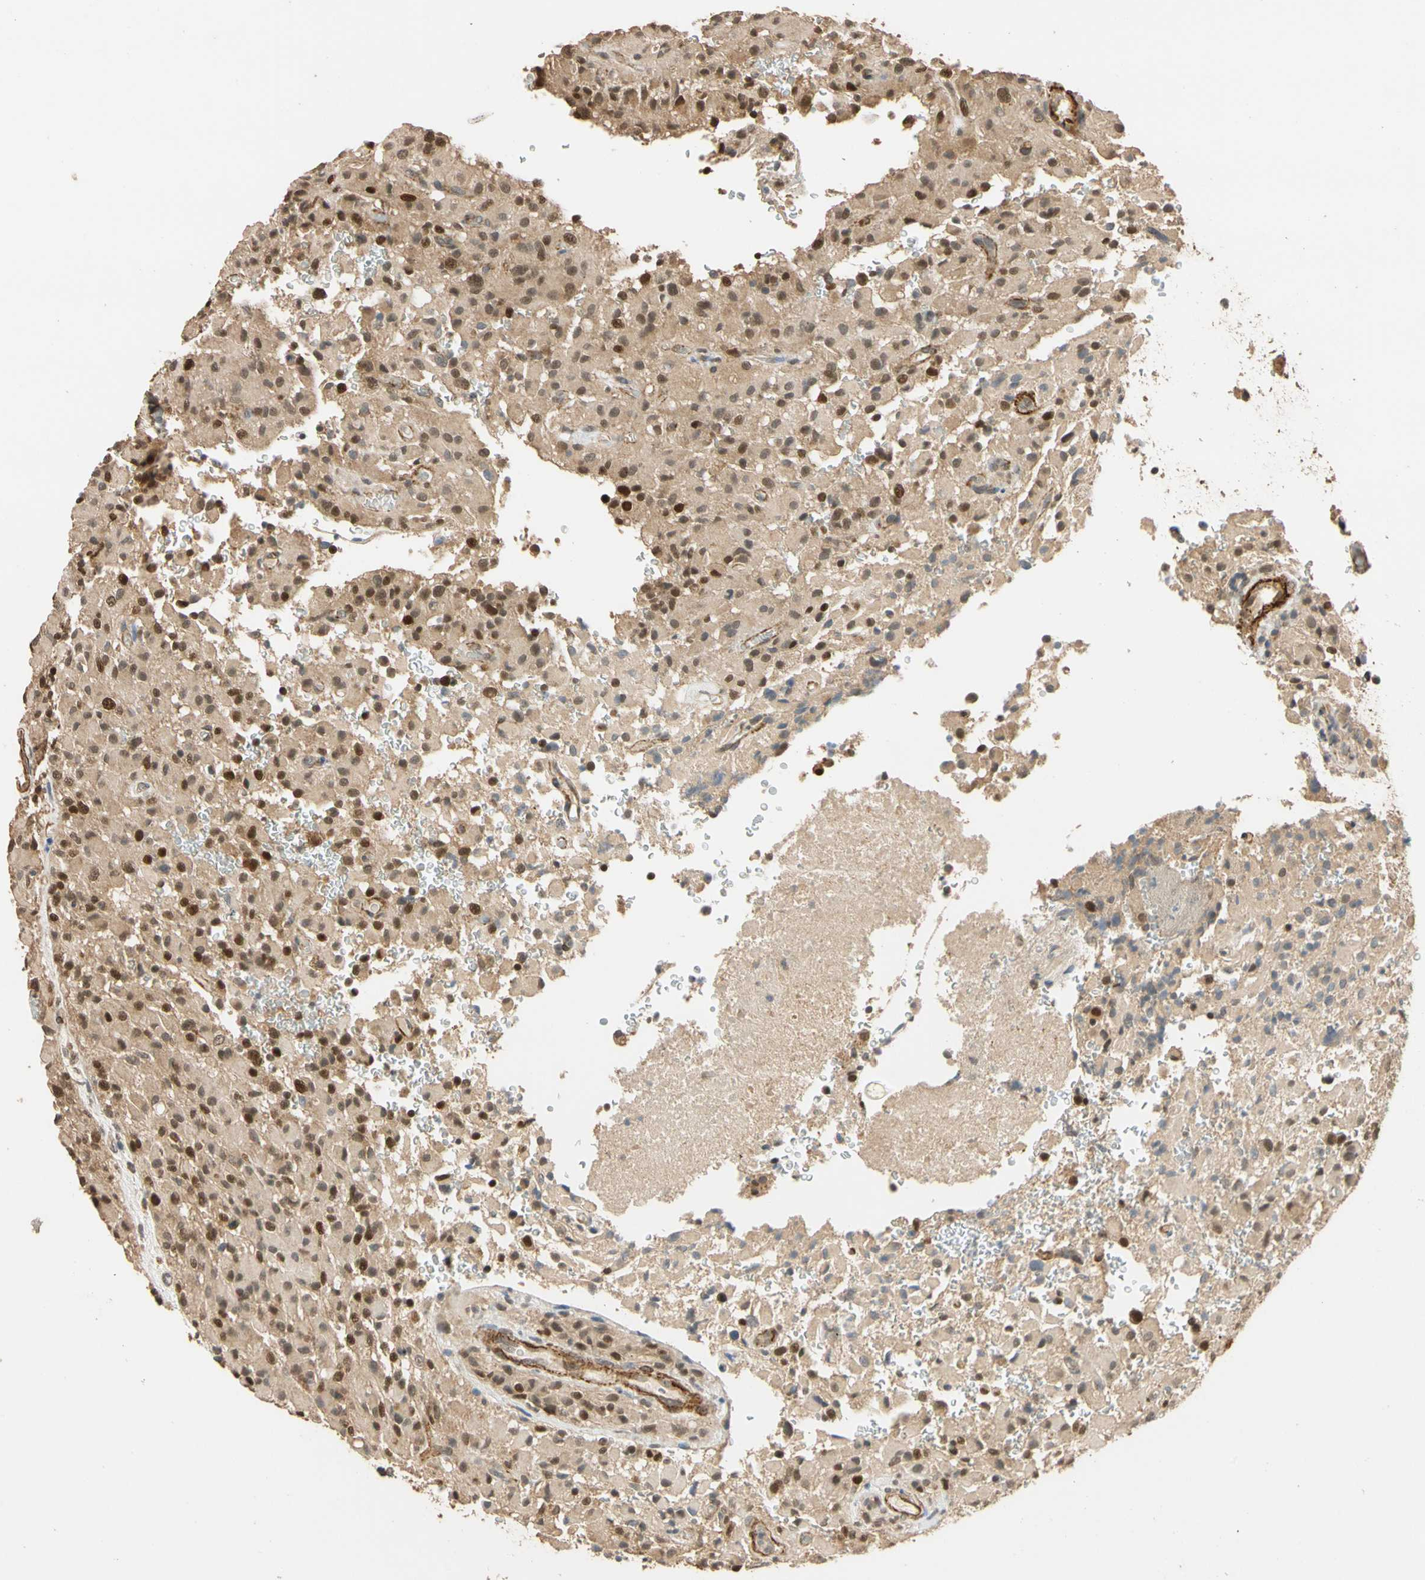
{"staining": {"intensity": "strong", "quantity": ">75%", "location": "nuclear"}, "tissue": "glioma", "cell_type": "Tumor cells", "image_type": "cancer", "snomed": [{"axis": "morphology", "description": "Glioma, malignant, High grade"}, {"axis": "topography", "description": "Brain"}], "caption": "IHC photomicrograph of human glioma stained for a protein (brown), which displays high levels of strong nuclear expression in approximately >75% of tumor cells.", "gene": "QSER1", "patient": {"sex": "male", "age": 71}}